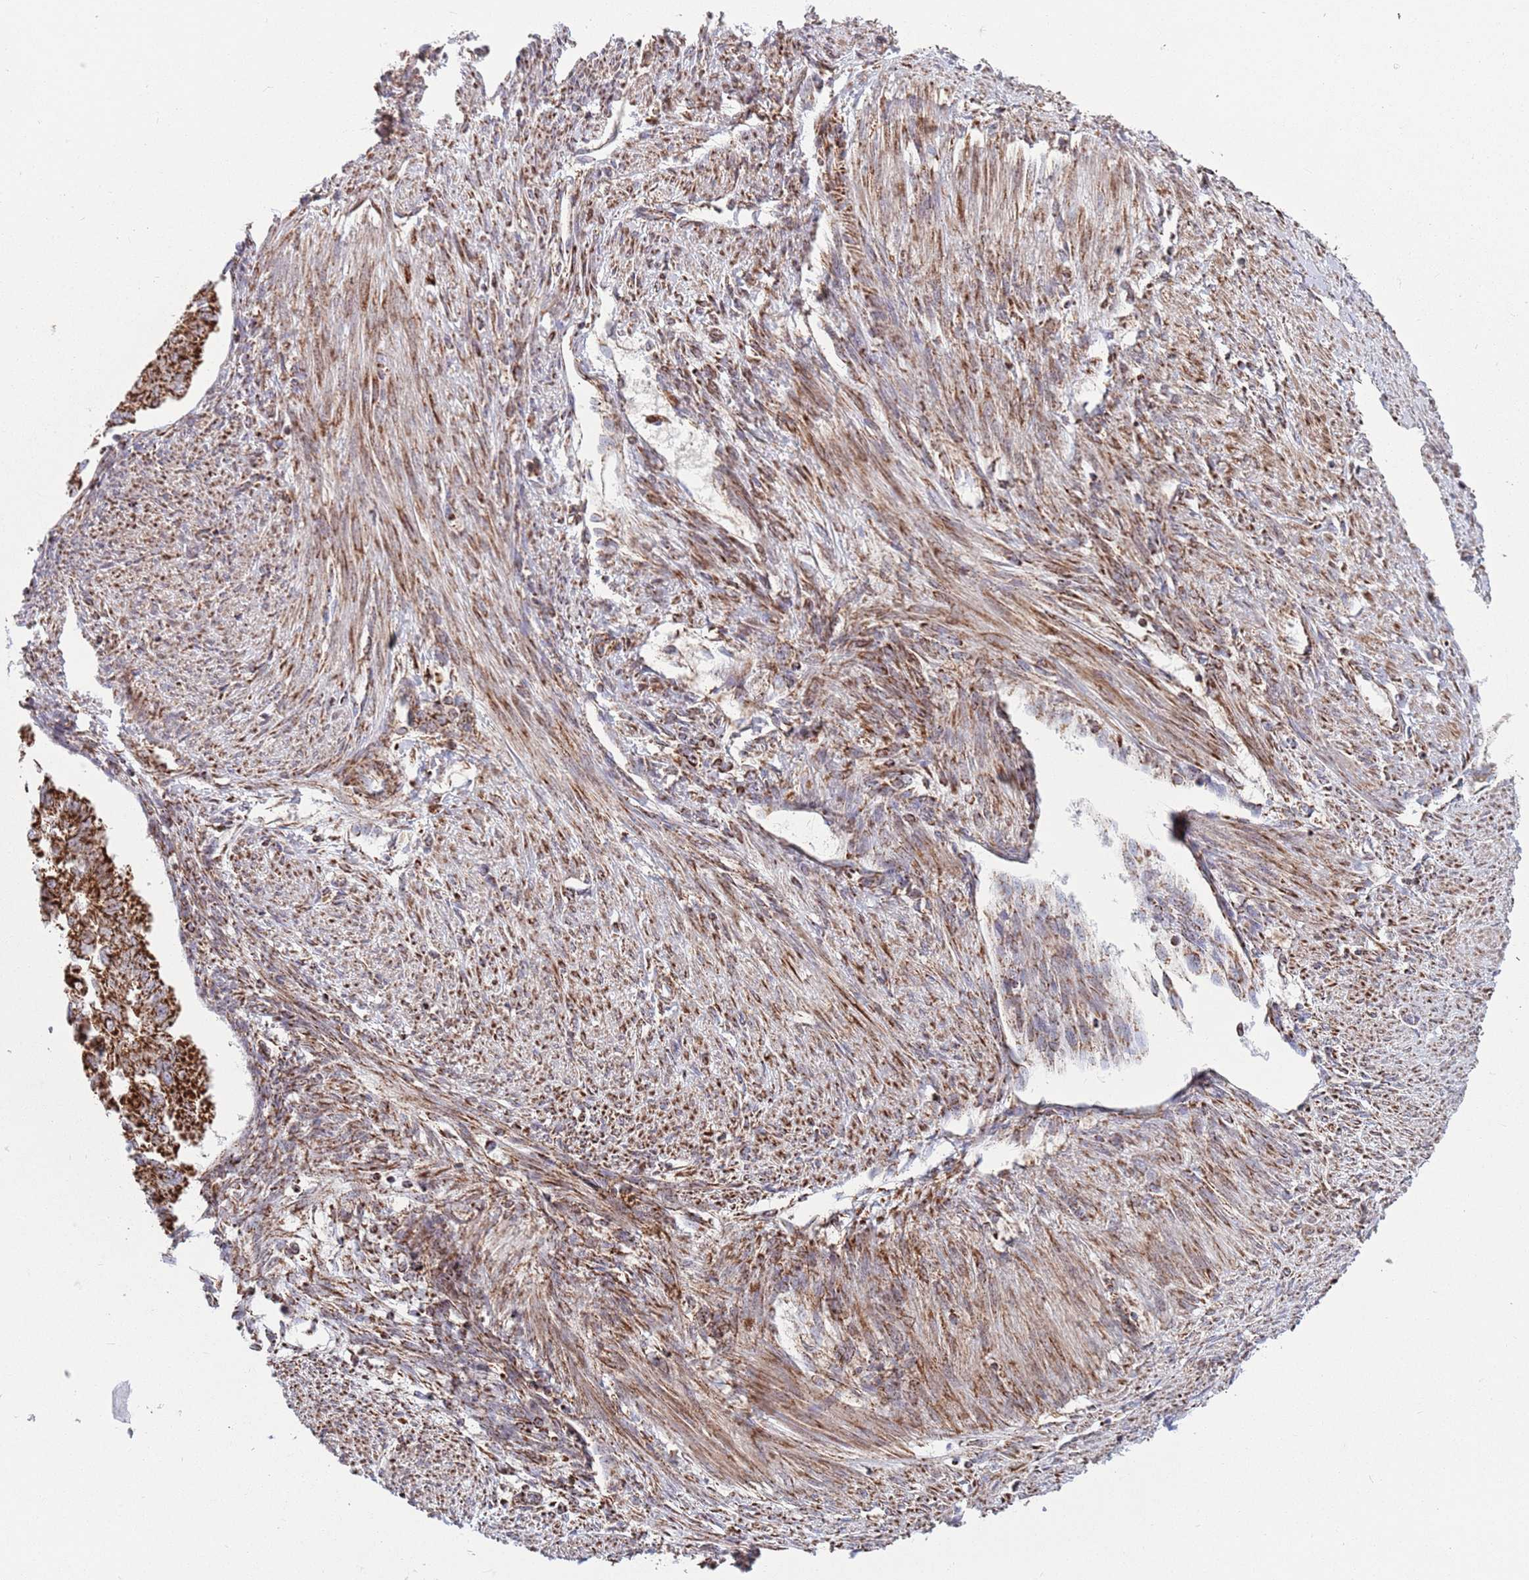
{"staining": {"intensity": "strong", "quantity": ">75%", "location": "cytoplasmic/membranous"}, "tissue": "endometrial cancer", "cell_type": "Tumor cells", "image_type": "cancer", "snomed": [{"axis": "morphology", "description": "Adenocarcinoma, NOS"}, {"axis": "topography", "description": "Endometrium"}], "caption": "A micrograph of human adenocarcinoma (endometrial) stained for a protein exhibits strong cytoplasmic/membranous brown staining in tumor cells. Immunohistochemistry (ihc) stains the protein of interest in brown and the nuclei are stained blue.", "gene": "ATP5PD", "patient": {"sex": "female", "age": 32}}